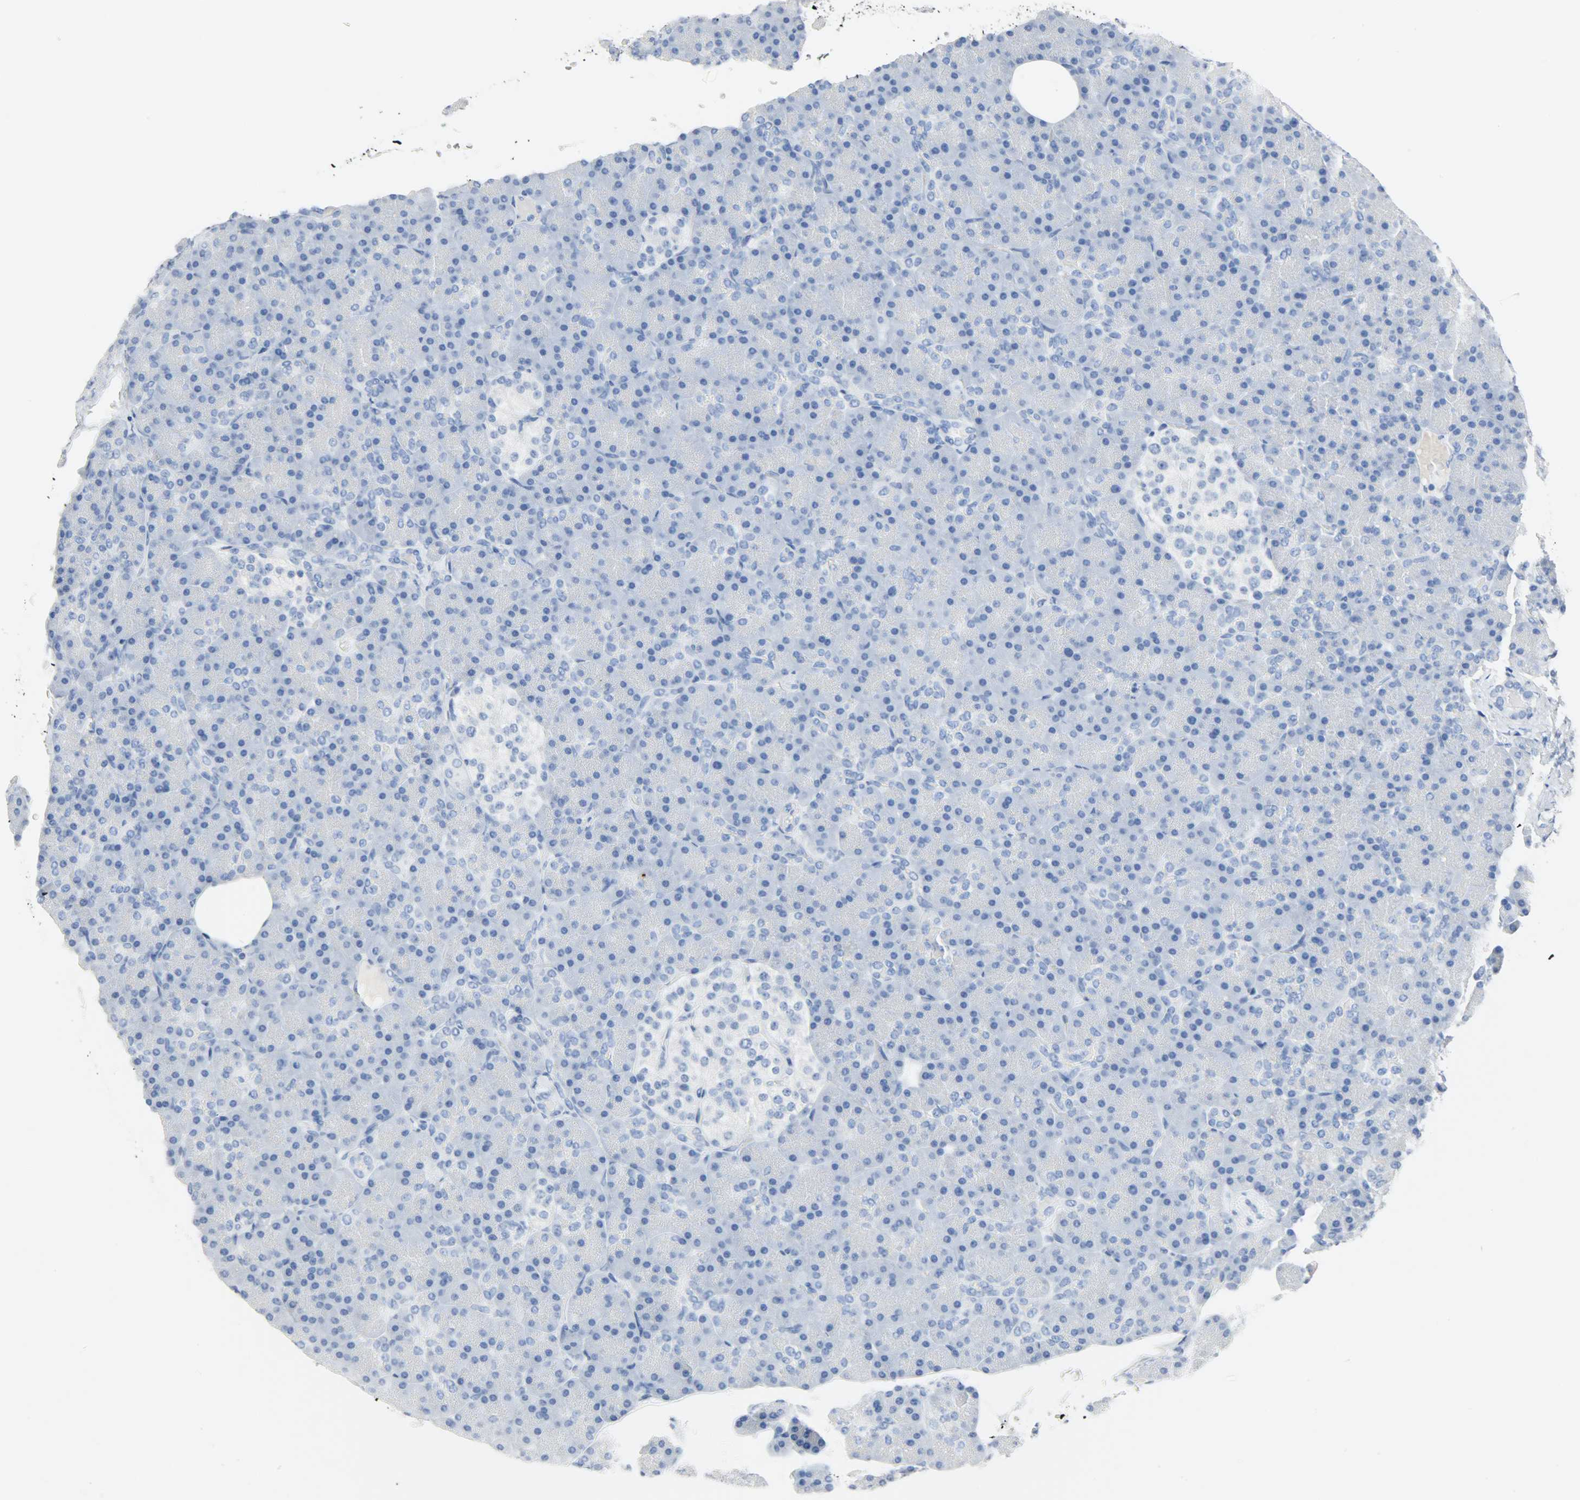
{"staining": {"intensity": "negative", "quantity": "none", "location": "none"}, "tissue": "pancreas", "cell_type": "Exocrine glandular cells", "image_type": "normal", "snomed": [{"axis": "morphology", "description": "Normal tissue, NOS"}, {"axis": "topography", "description": "Pancreas"}], "caption": "Immunohistochemical staining of benign pancreas reveals no significant expression in exocrine glandular cells. The staining was performed using DAB (3,3'-diaminobenzidine) to visualize the protein expression in brown, while the nuclei were stained in blue with hematoxylin (Magnification: 20x).", "gene": "CA3", "patient": {"sex": "female", "age": 43}}